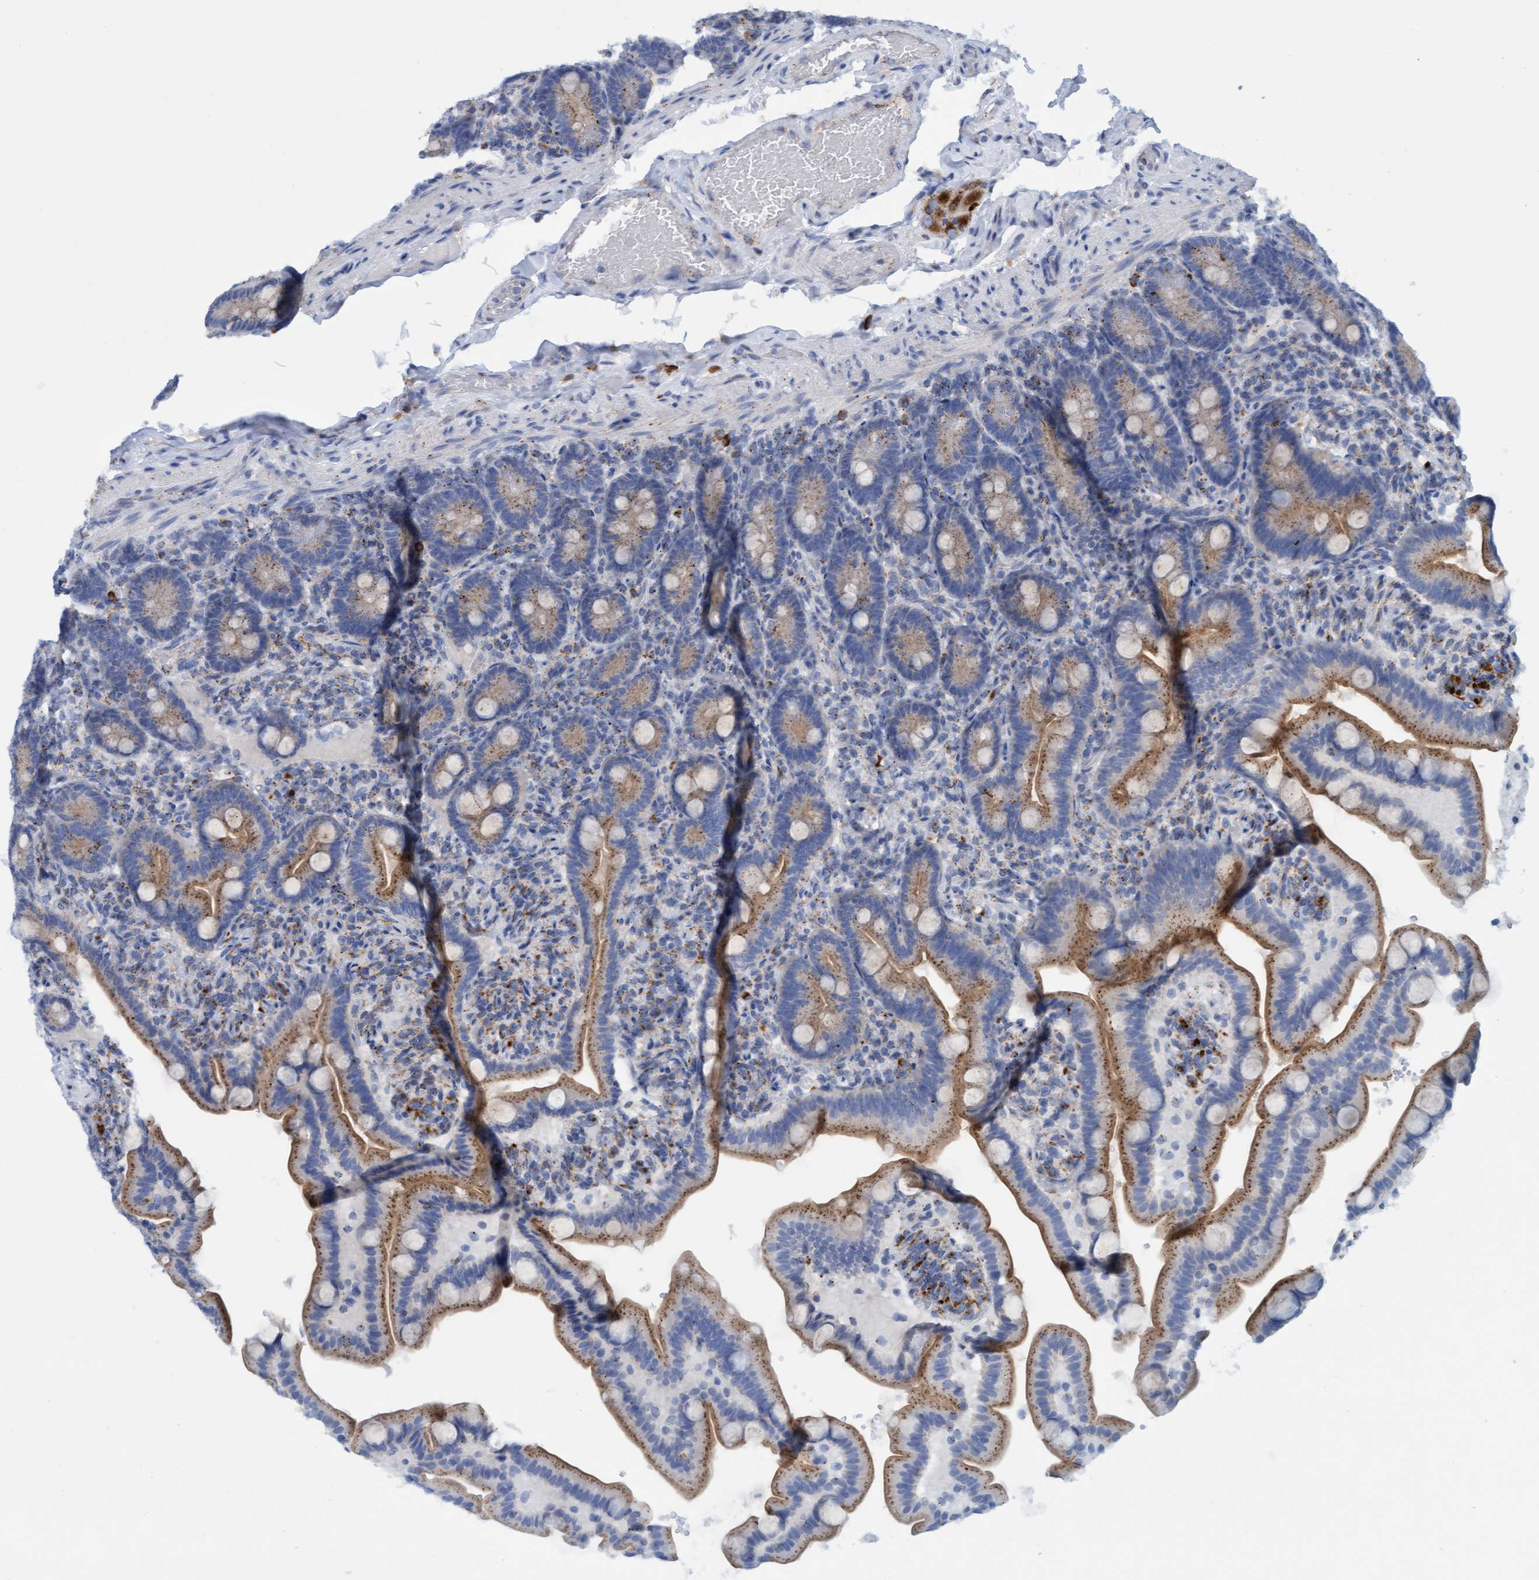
{"staining": {"intensity": "moderate", "quantity": ">75%", "location": "cytoplasmic/membranous"}, "tissue": "duodenum", "cell_type": "Glandular cells", "image_type": "normal", "snomed": [{"axis": "morphology", "description": "Normal tissue, NOS"}, {"axis": "topography", "description": "Duodenum"}], "caption": "Glandular cells exhibit medium levels of moderate cytoplasmic/membranous positivity in about >75% of cells in unremarkable duodenum.", "gene": "SGSH", "patient": {"sex": "male", "age": 54}}